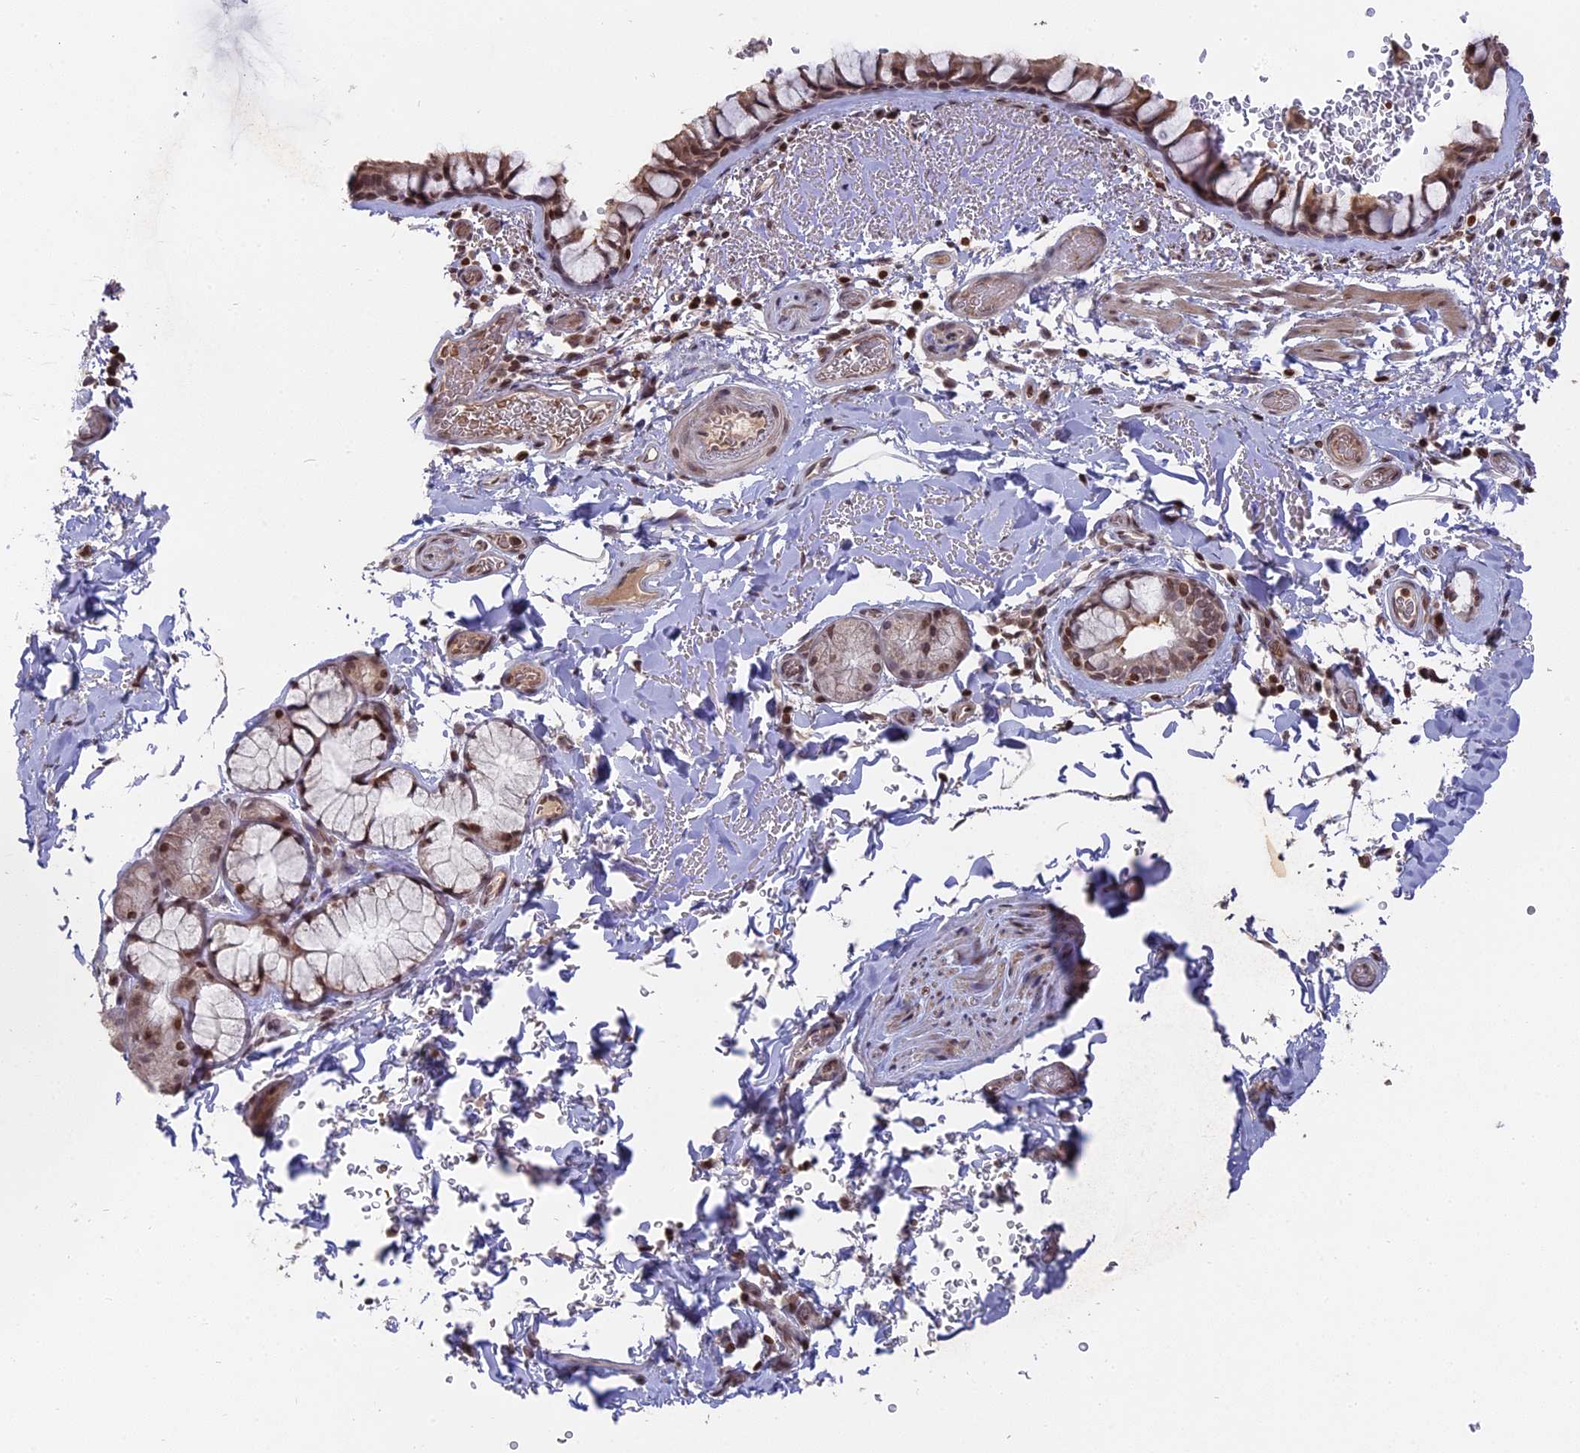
{"staining": {"intensity": "weak", "quantity": ">75%", "location": "cytoplasmic/membranous,nuclear"}, "tissue": "bronchus", "cell_type": "Respiratory epithelial cells", "image_type": "normal", "snomed": [{"axis": "morphology", "description": "Normal tissue, NOS"}, {"axis": "topography", "description": "Bronchus"}], "caption": "Unremarkable bronchus reveals weak cytoplasmic/membranous,nuclear staining in about >75% of respiratory epithelial cells, visualized by immunohistochemistry. (Stains: DAB (3,3'-diaminobenzidine) in brown, nuclei in blue, Microscopy: brightfield microscopy at high magnification).", "gene": "NR1H3", "patient": {"sex": "male", "age": 65}}